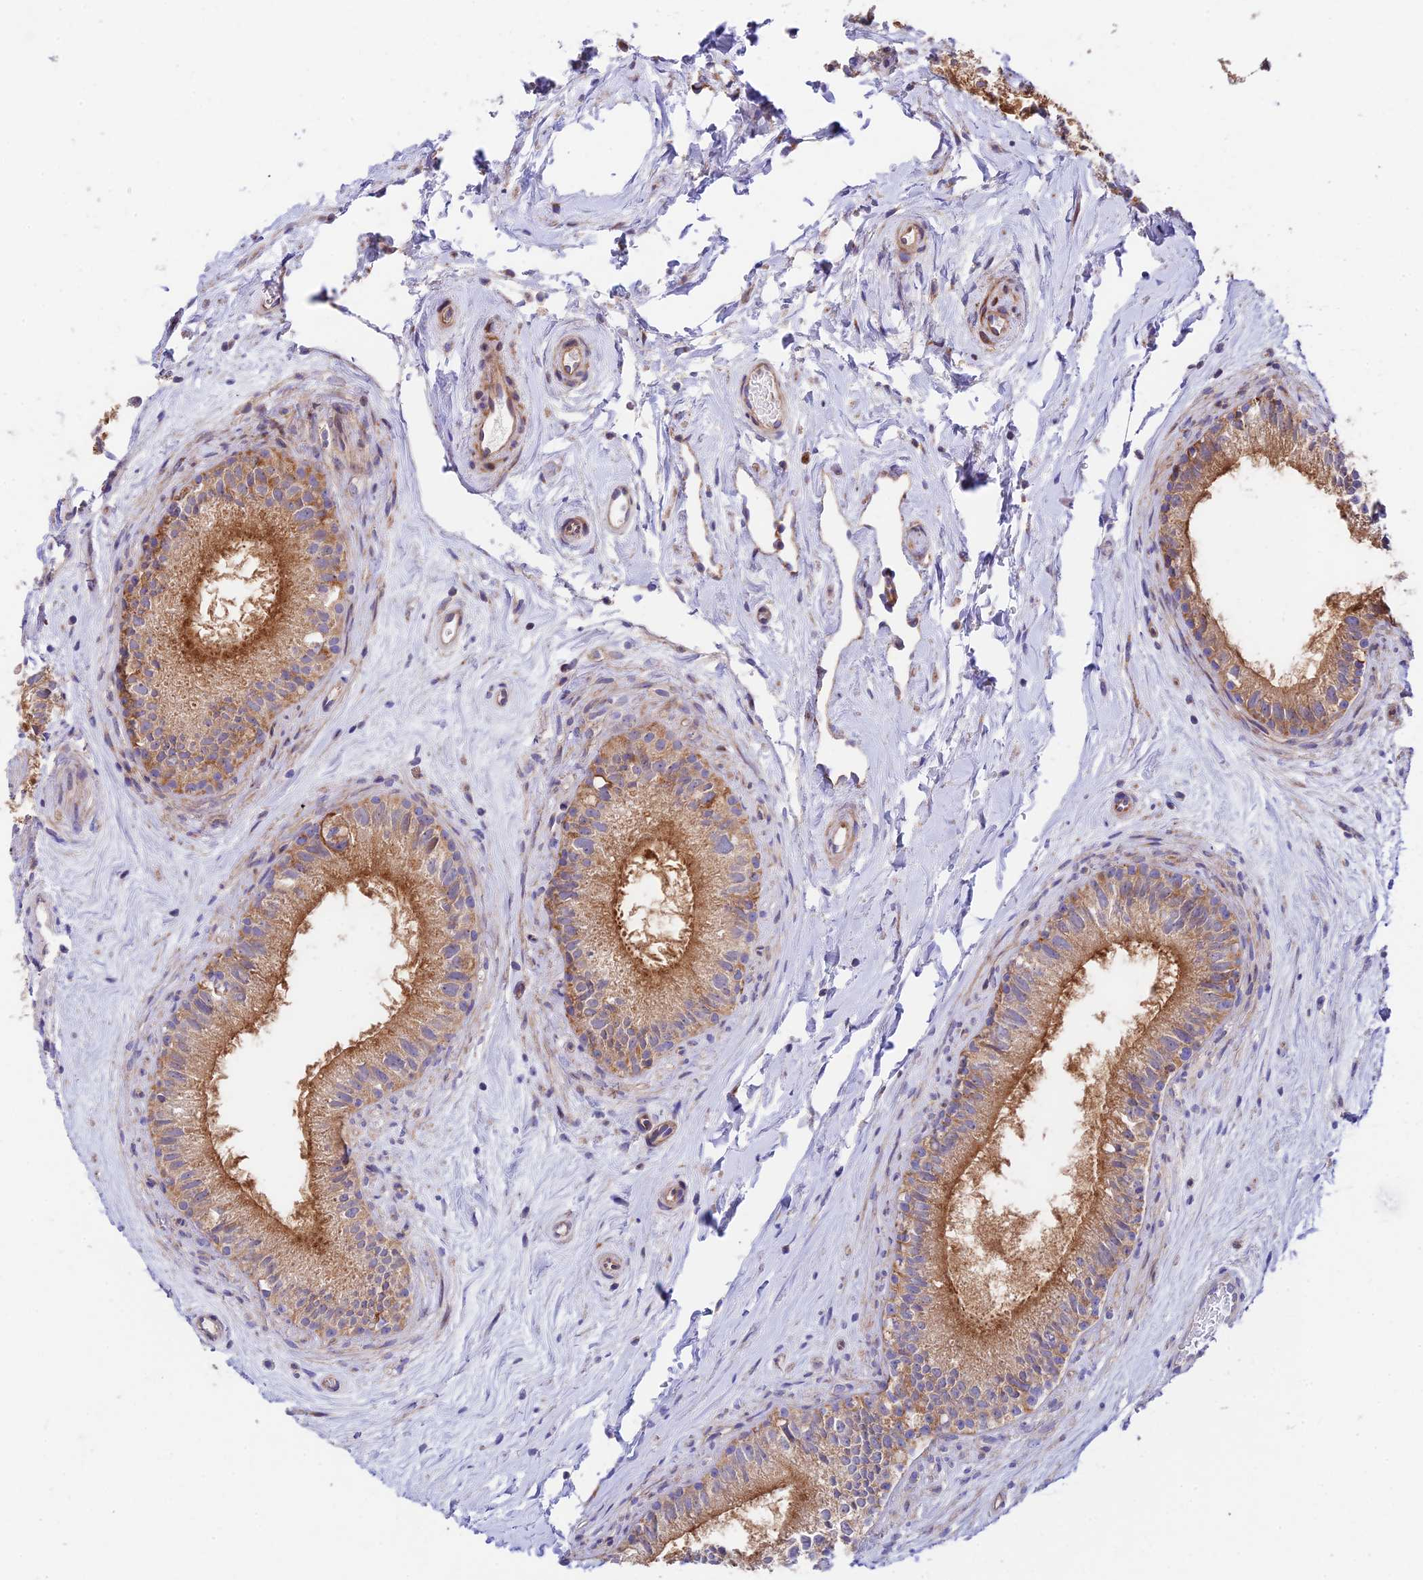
{"staining": {"intensity": "moderate", "quantity": ">75%", "location": "cytoplasmic/membranous"}, "tissue": "epididymis", "cell_type": "Glandular cells", "image_type": "normal", "snomed": [{"axis": "morphology", "description": "Normal tissue, NOS"}, {"axis": "topography", "description": "Epididymis"}], "caption": "IHC (DAB) staining of benign human epididymis shows moderate cytoplasmic/membranous protein staining in approximately >75% of glandular cells. The staining was performed using DAB to visualize the protein expression in brown, while the nuclei were stained in blue with hematoxylin (Magnification: 20x).", "gene": "VPS13C", "patient": {"sex": "male", "age": 71}}